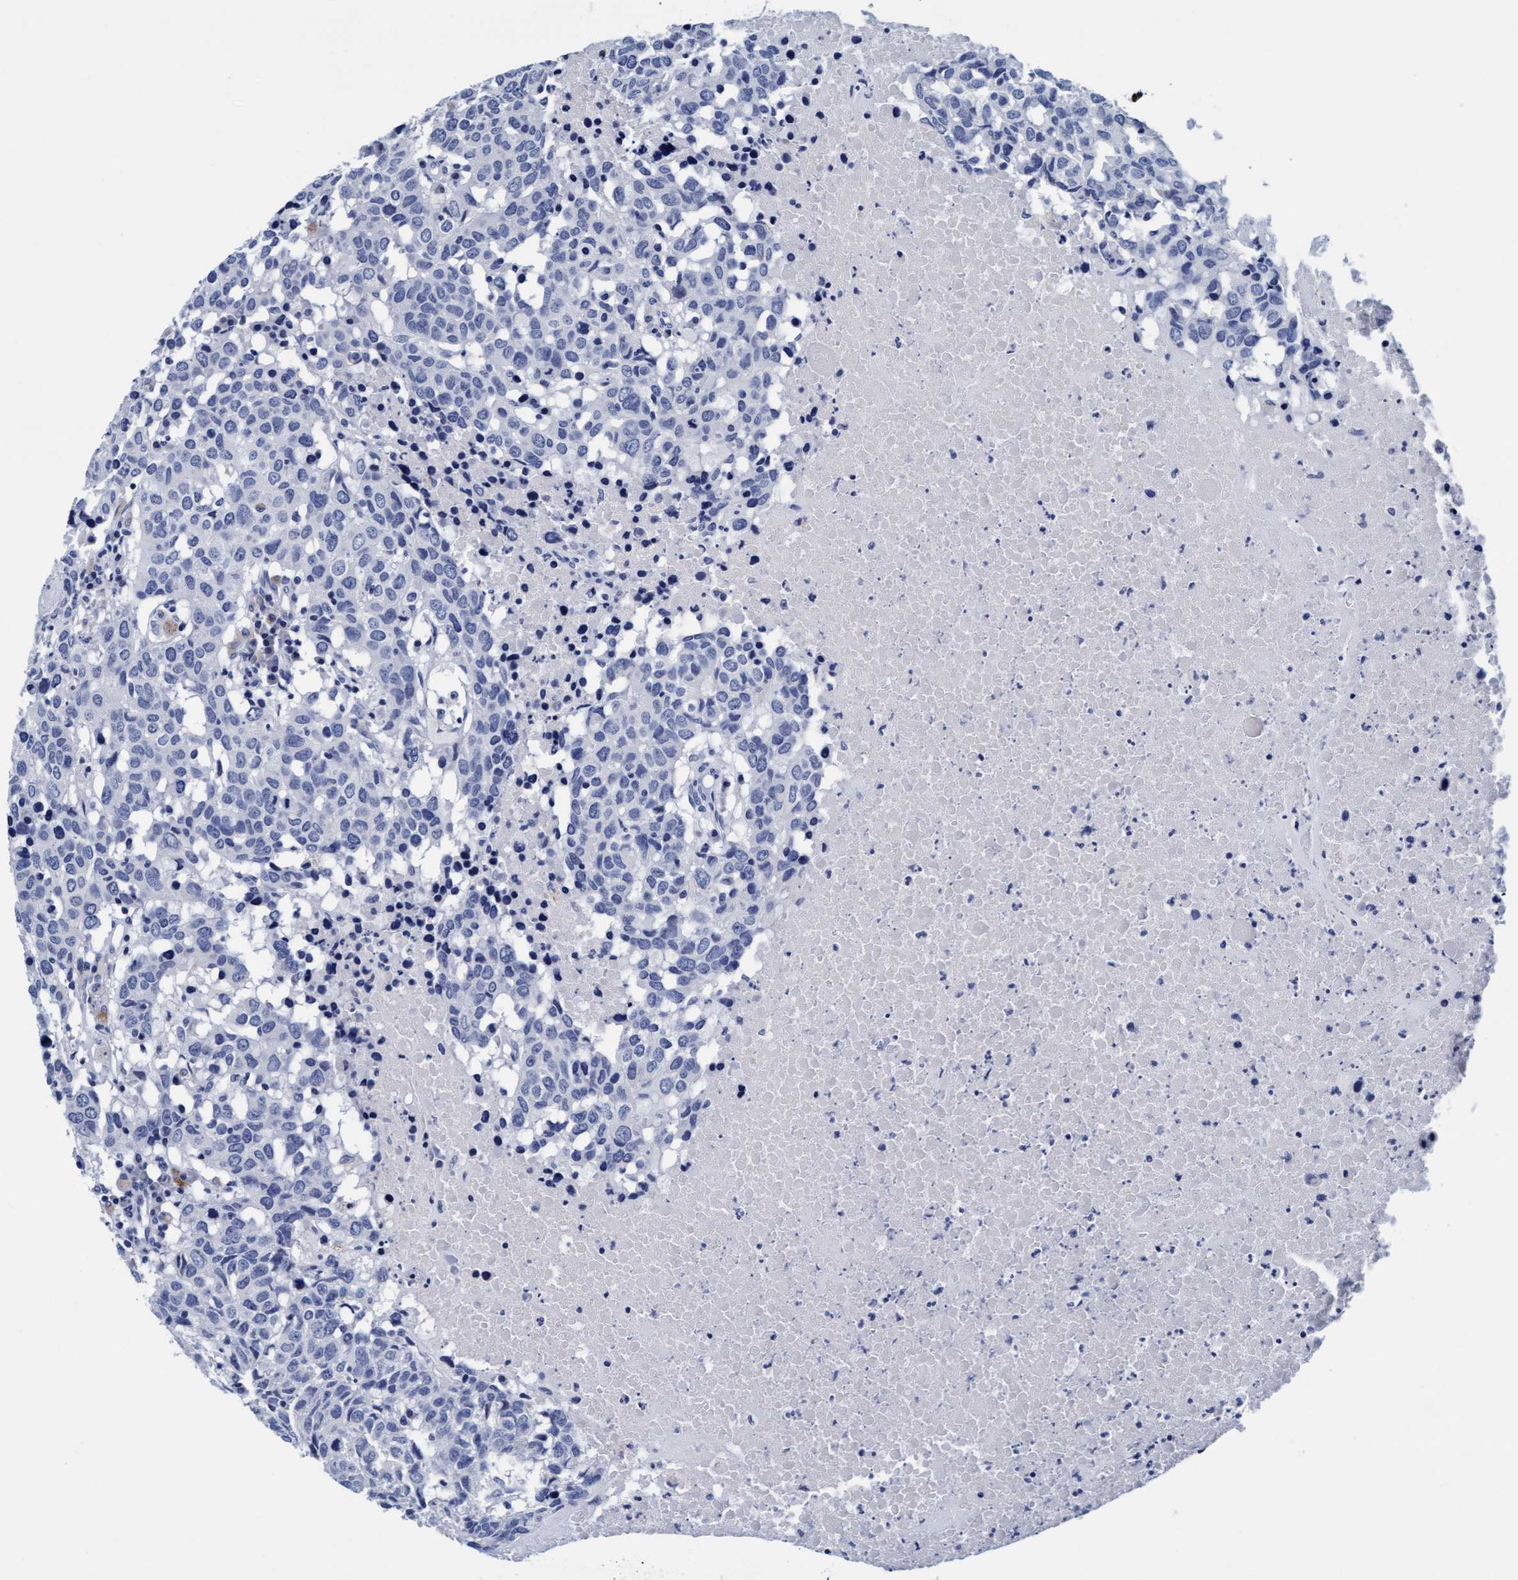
{"staining": {"intensity": "negative", "quantity": "none", "location": "none"}, "tissue": "head and neck cancer", "cell_type": "Tumor cells", "image_type": "cancer", "snomed": [{"axis": "morphology", "description": "Squamous cell carcinoma, NOS"}, {"axis": "topography", "description": "Head-Neck"}], "caption": "Tumor cells show no significant positivity in head and neck cancer (squamous cell carcinoma).", "gene": "ARSG", "patient": {"sex": "male", "age": 66}}